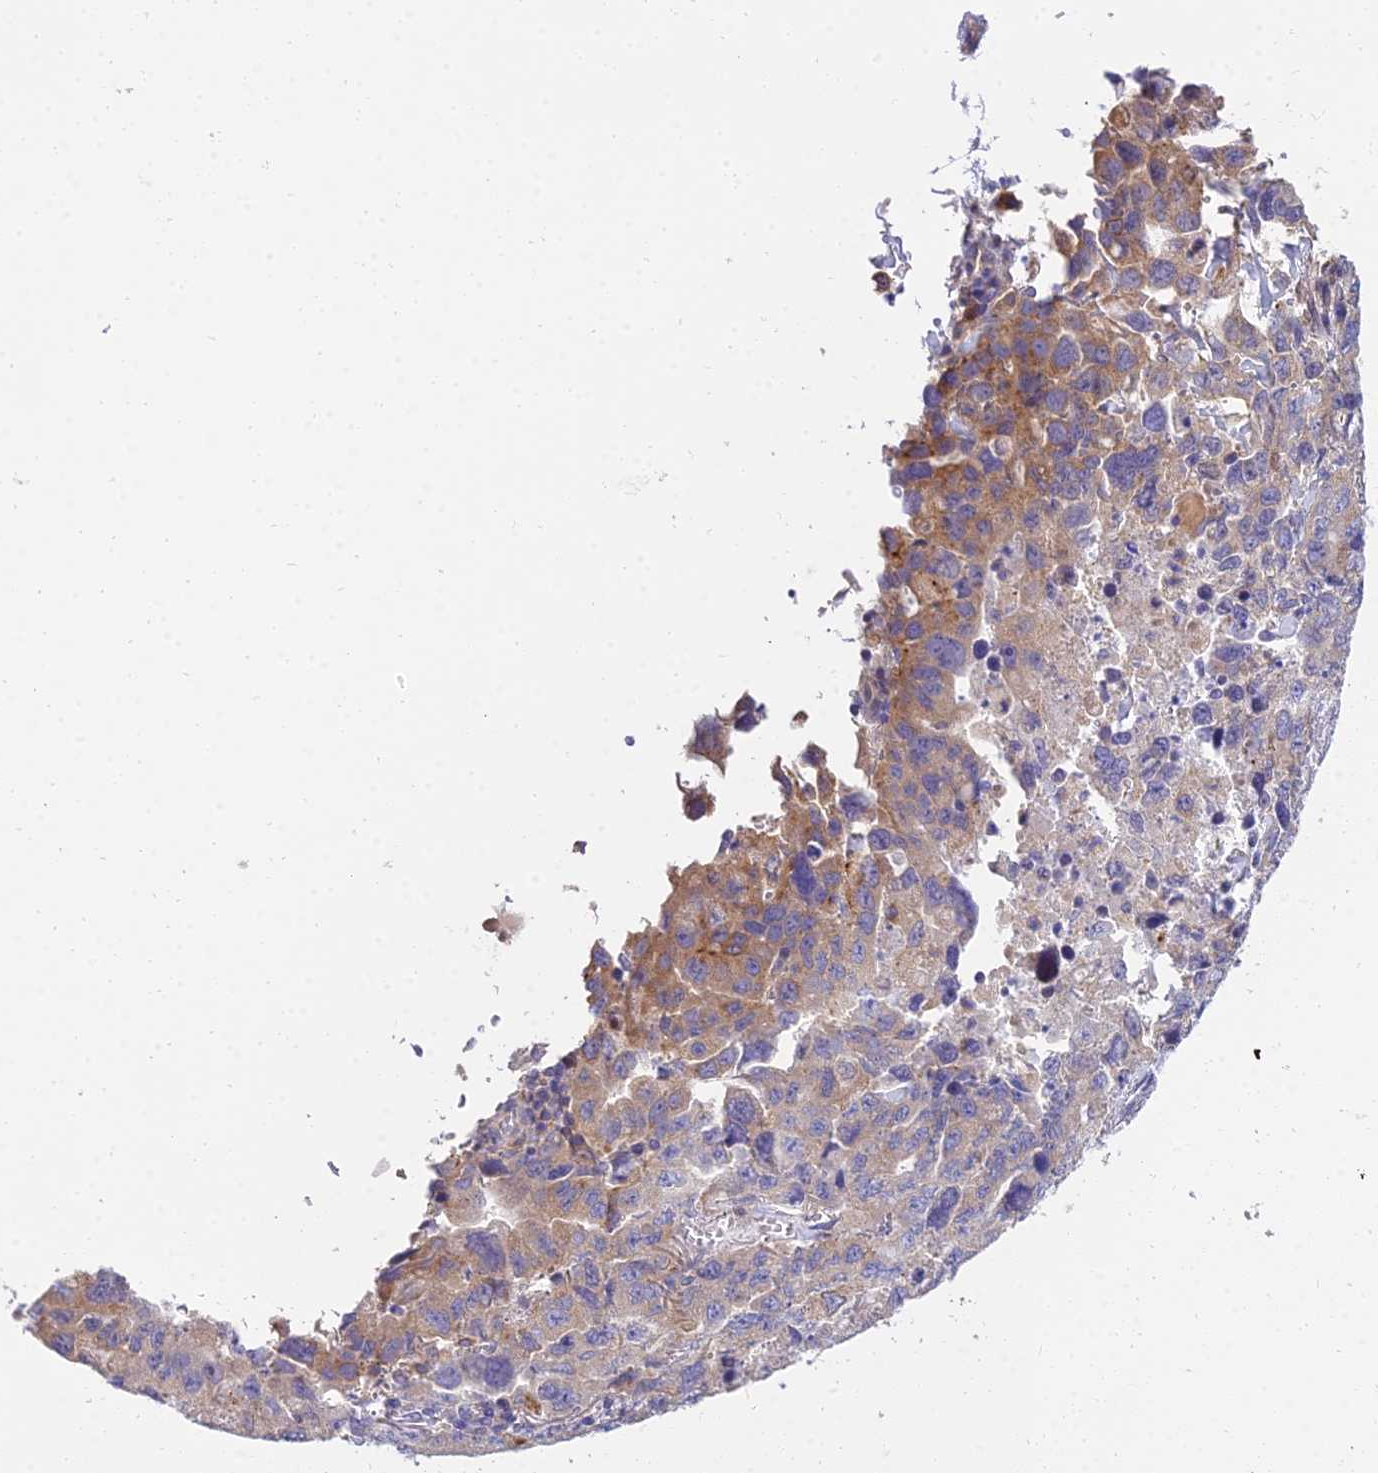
{"staining": {"intensity": "moderate", "quantity": "<25%", "location": "cytoplasmic/membranous"}, "tissue": "lung cancer", "cell_type": "Tumor cells", "image_type": "cancer", "snomed": [{"axis": "morphology", "description": "Adenocarcinoma, NOS"}, {"axis": "topography", "description": "Lung"}], "caption": "DAB immunohistochemical staining of human lung adenocarcinoma displays moderate cytoplasmic/membranous protein positivity in approximately <25% of tumor cells.", "gene": "ARL8B", "patient": {"sex": "female", "age": 51}}